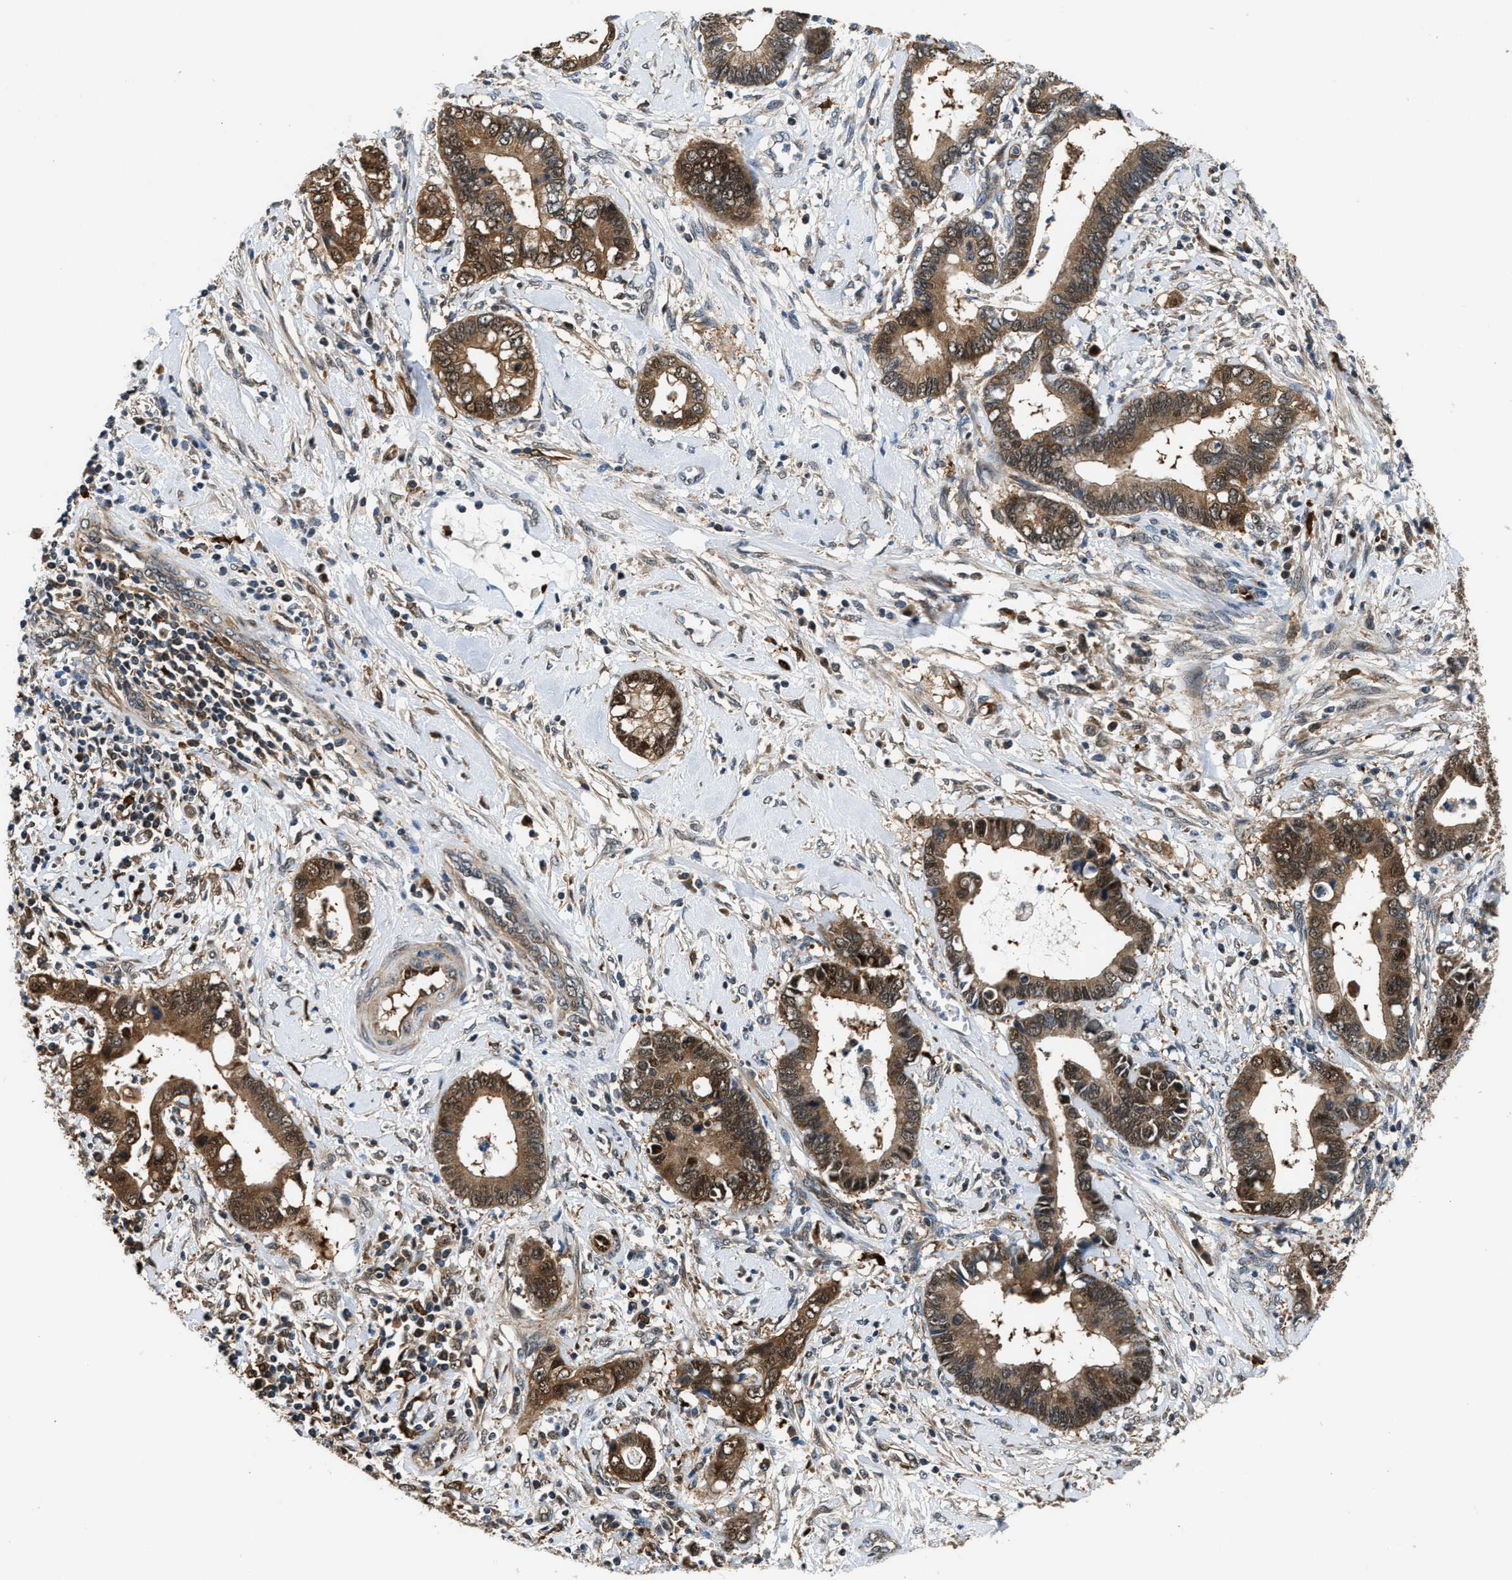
{"staining": {"intensity": "strong", "quantity": ">75%", "location": "cytoplasmic/membranous,nuclear"}, "tissue": "cervical cancer", "cell_type": "Tumor cells", "image_type": "cancer", "snomed": [{"axis": "morphology", "description": "Adenocarcinoma, NOS"}, {"axis": "topography", "description": "Cervix"}], "caption": "Immunohistochemical staining of cervical cancer (adenocarcinoma) reveals strong cytoplasmic/membranous and nuclear protein staining in approximately >75% of tumor cells. (DAB IHC with brightfield microscopy, high magnification).", "gene": "PPA1", "patient": {"sex": "female", "age": 44}}